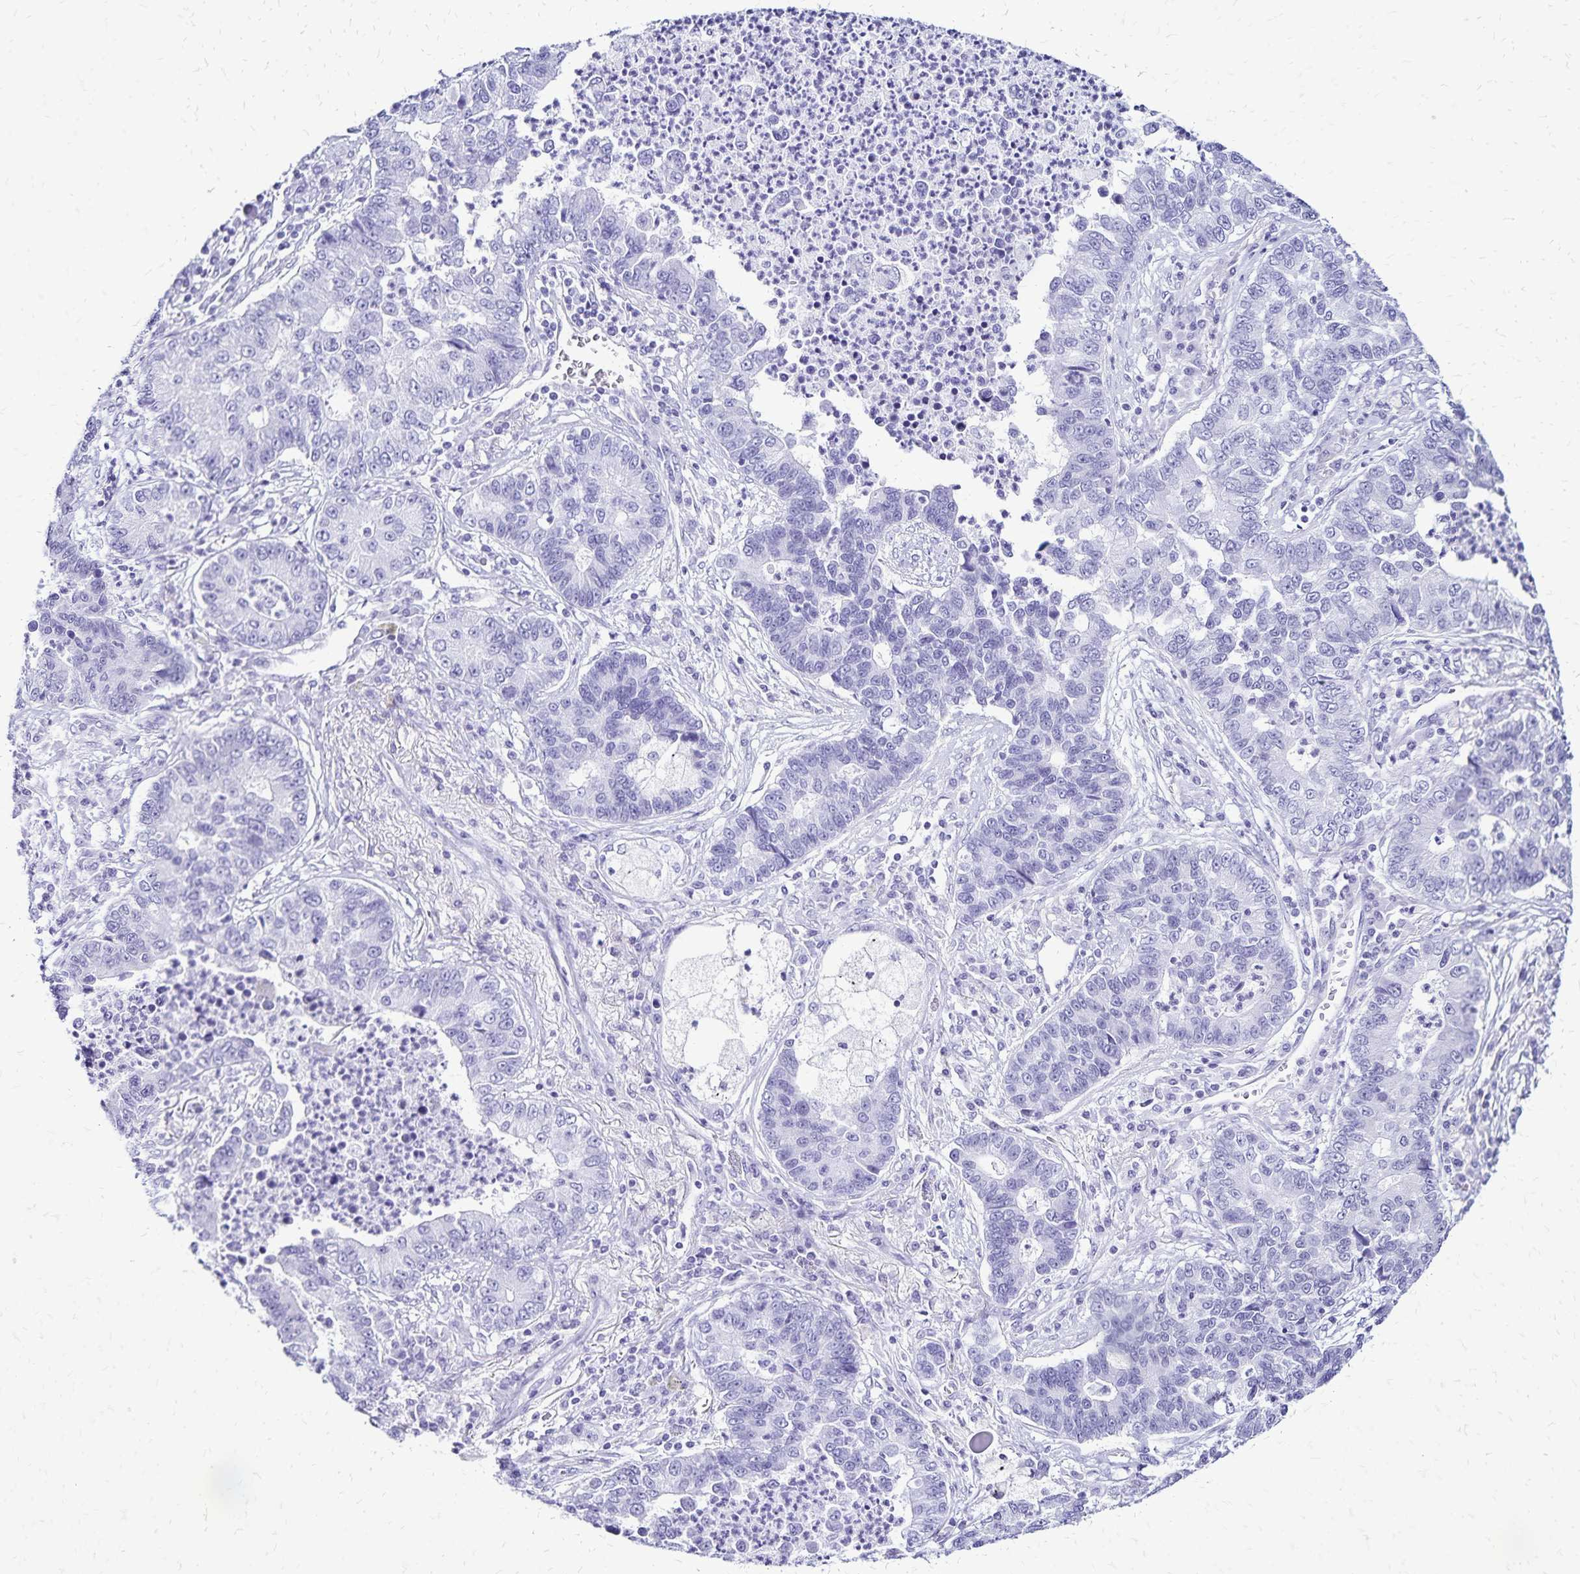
{"staining": {"intensity": "negative", "quantity": "none", "location": "none"}, "tissue": "lung cancer", "cell_type": "Tumor cells", "image_type": "cancer", "snomed": [{"axis": "morphology", "description": "Adenocarcinoma, NOS"}, {"axis": "topography", "description": "Lung"}], "caption": "Immunohistochemistry micrograph of adenocarcinoma (lung) stained for a protein (brown), which exhibits no positivity in tumor cells.", "gene": "LIN28B", "patient": {"sex": "female", "age": 57}}